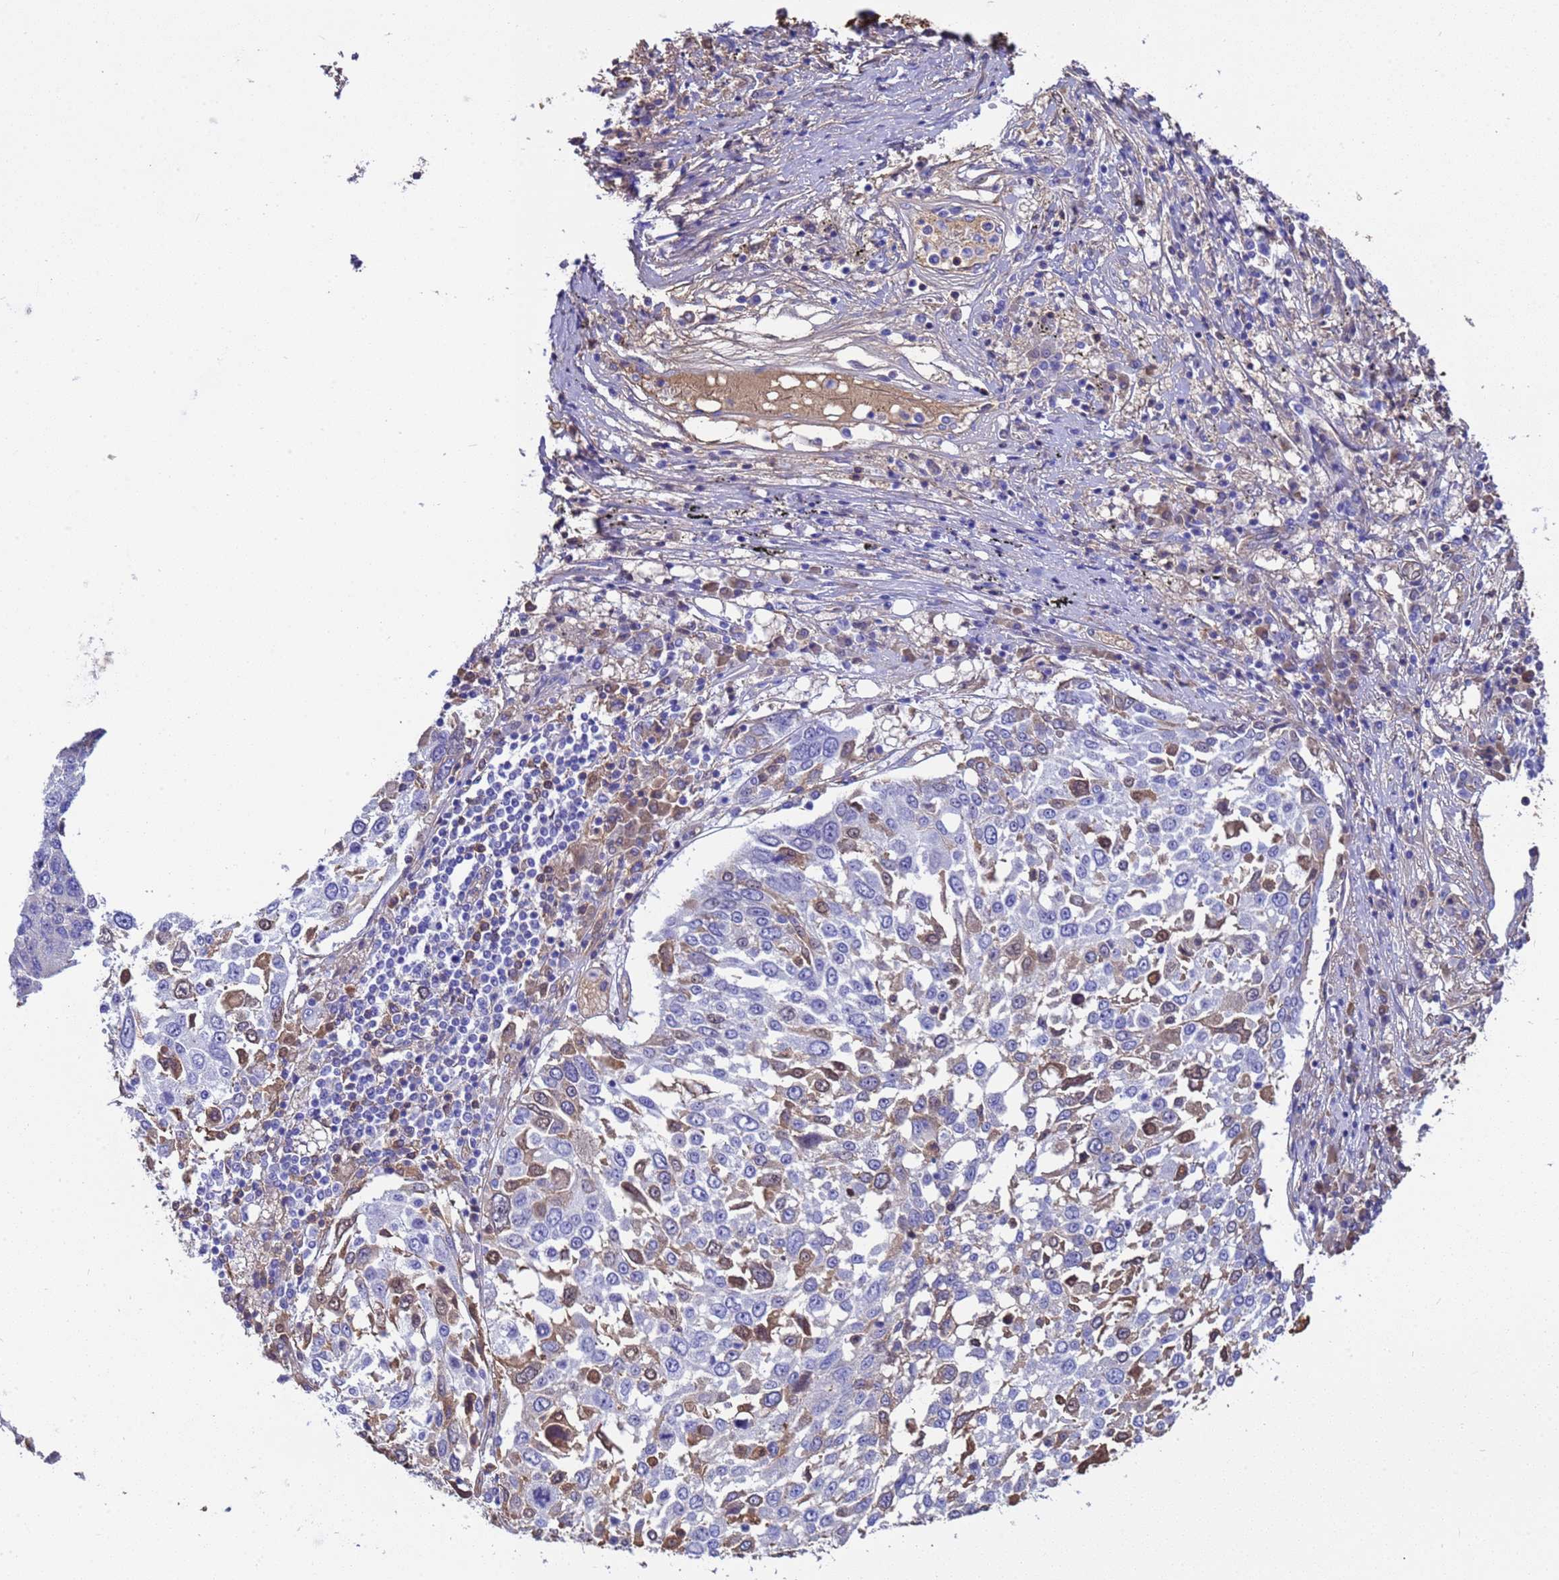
{"staining": {"intensity": "moderate", "quantity": "<25%", "location": "cytoplasmic/membranous"}, "tissue": "lung cancer", "cell_type": "Tumor cells", "image_type": "cancer", "snomed": [{"axis": "morphology", "description": "Squamous cell carcinoma, NOS"}, {"axis": "topography", "description": "Lung"}], "caption": "Immunohistochemical staining of human lung cancer (squamous cell carcinoma) displays moderate cytoplasmic/membranous protein expression in about <25% of tumor cells.", "gene": "H1-7", "patient": {"sex": "male", "age": 65}}